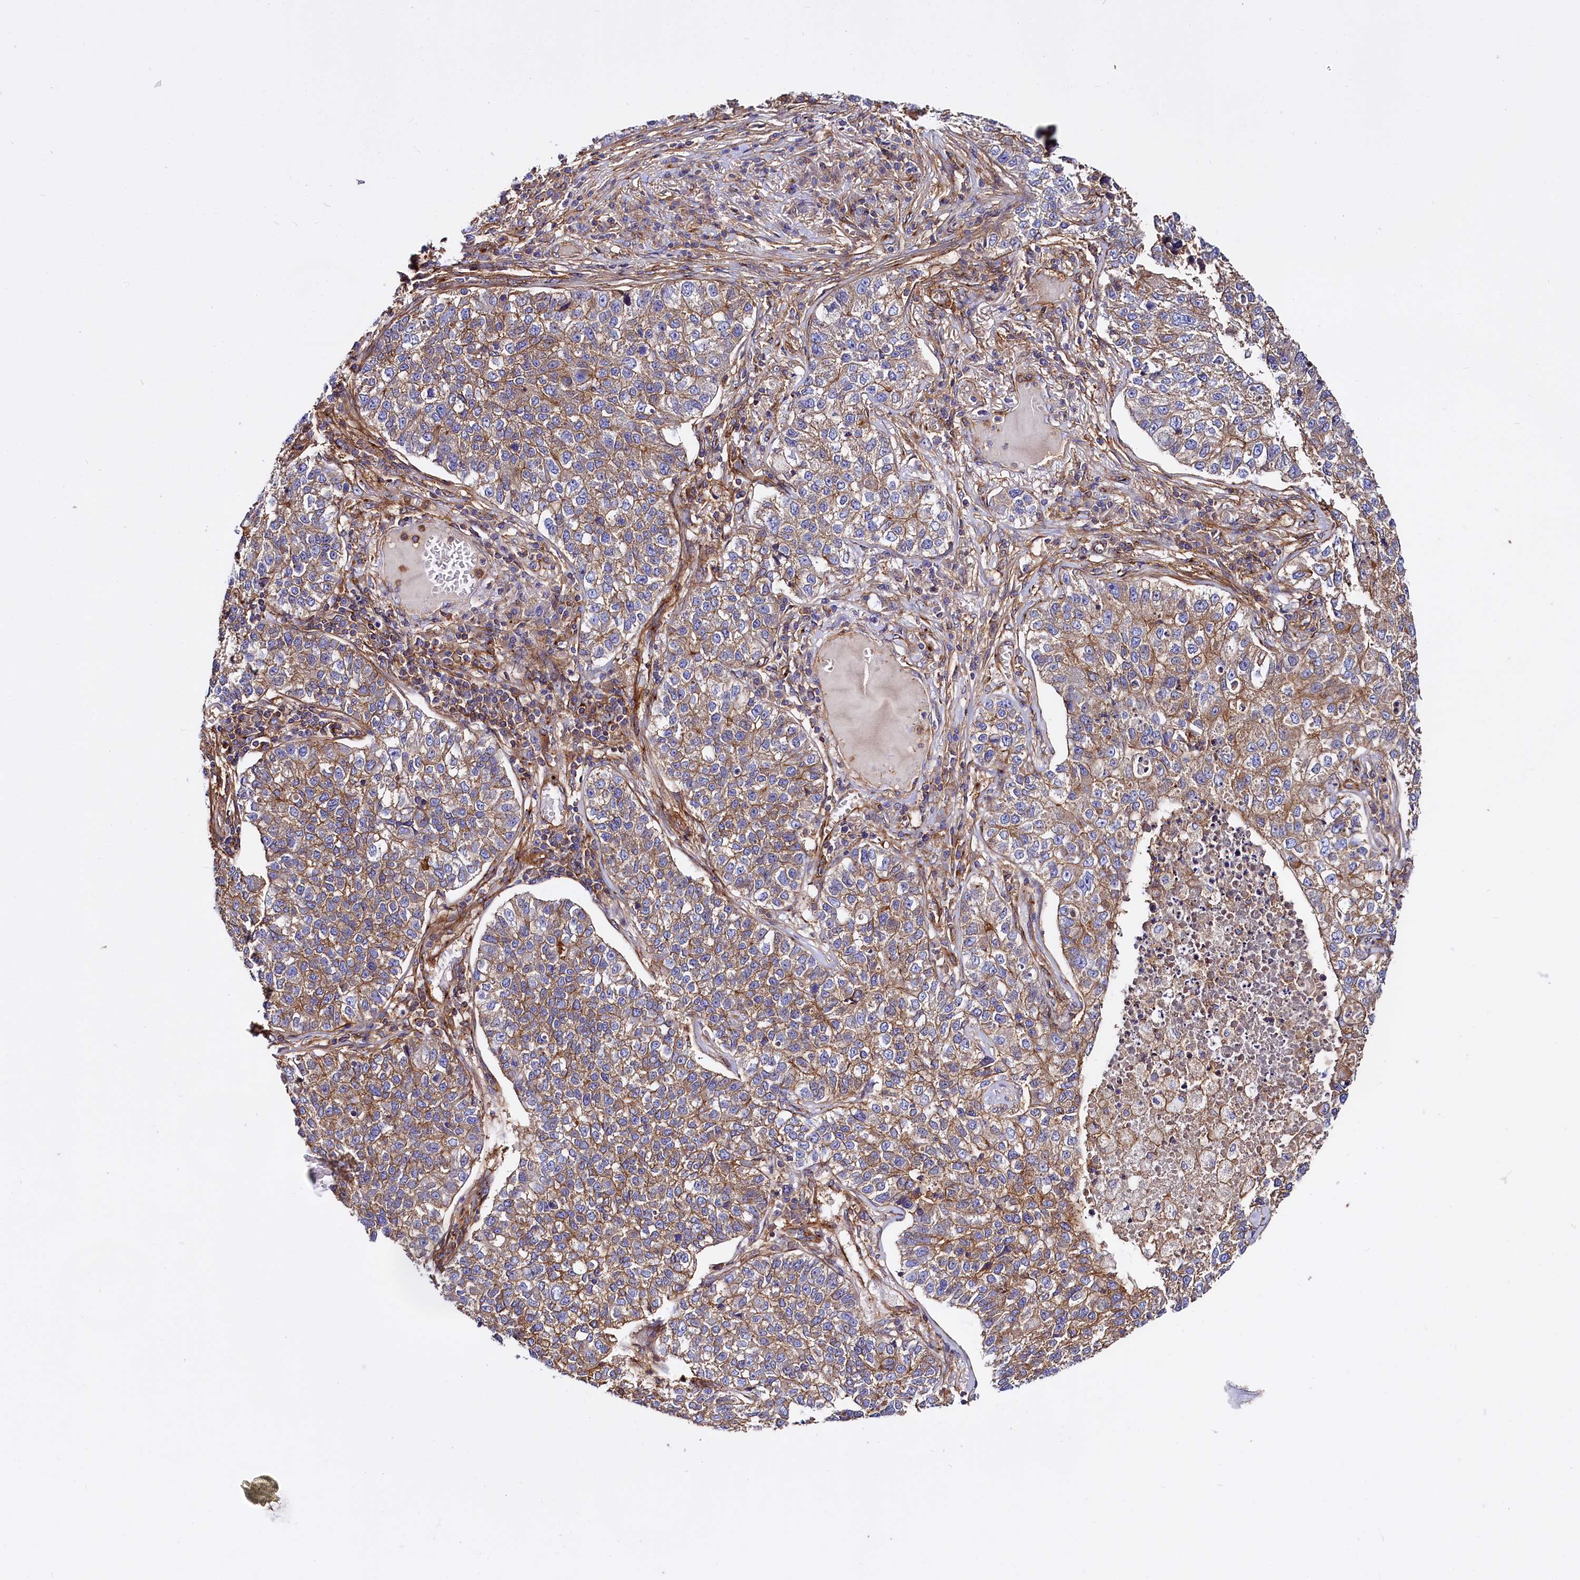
{"staining": {"intensity": "moderate", "quantity": ">75%", "location": "cytoplasmic/membranous"}, "tissue": "lung cancer", "cell_type": "Tumor cells", "image_type": "cancer", "snomed": [{"axis": "morphology", "description": "Adenocarcinoma, NOS"}, {"axis": "topography", "description": "Lung"}], "caption": "Protein analysis of lung adenocarcinoma tissue demonstrates moderate cytoplasmic/membranous staining in approximately >75% of tumor cells.", "gene": "ANO6", "patient": {"sex": "male", "age": 49}}